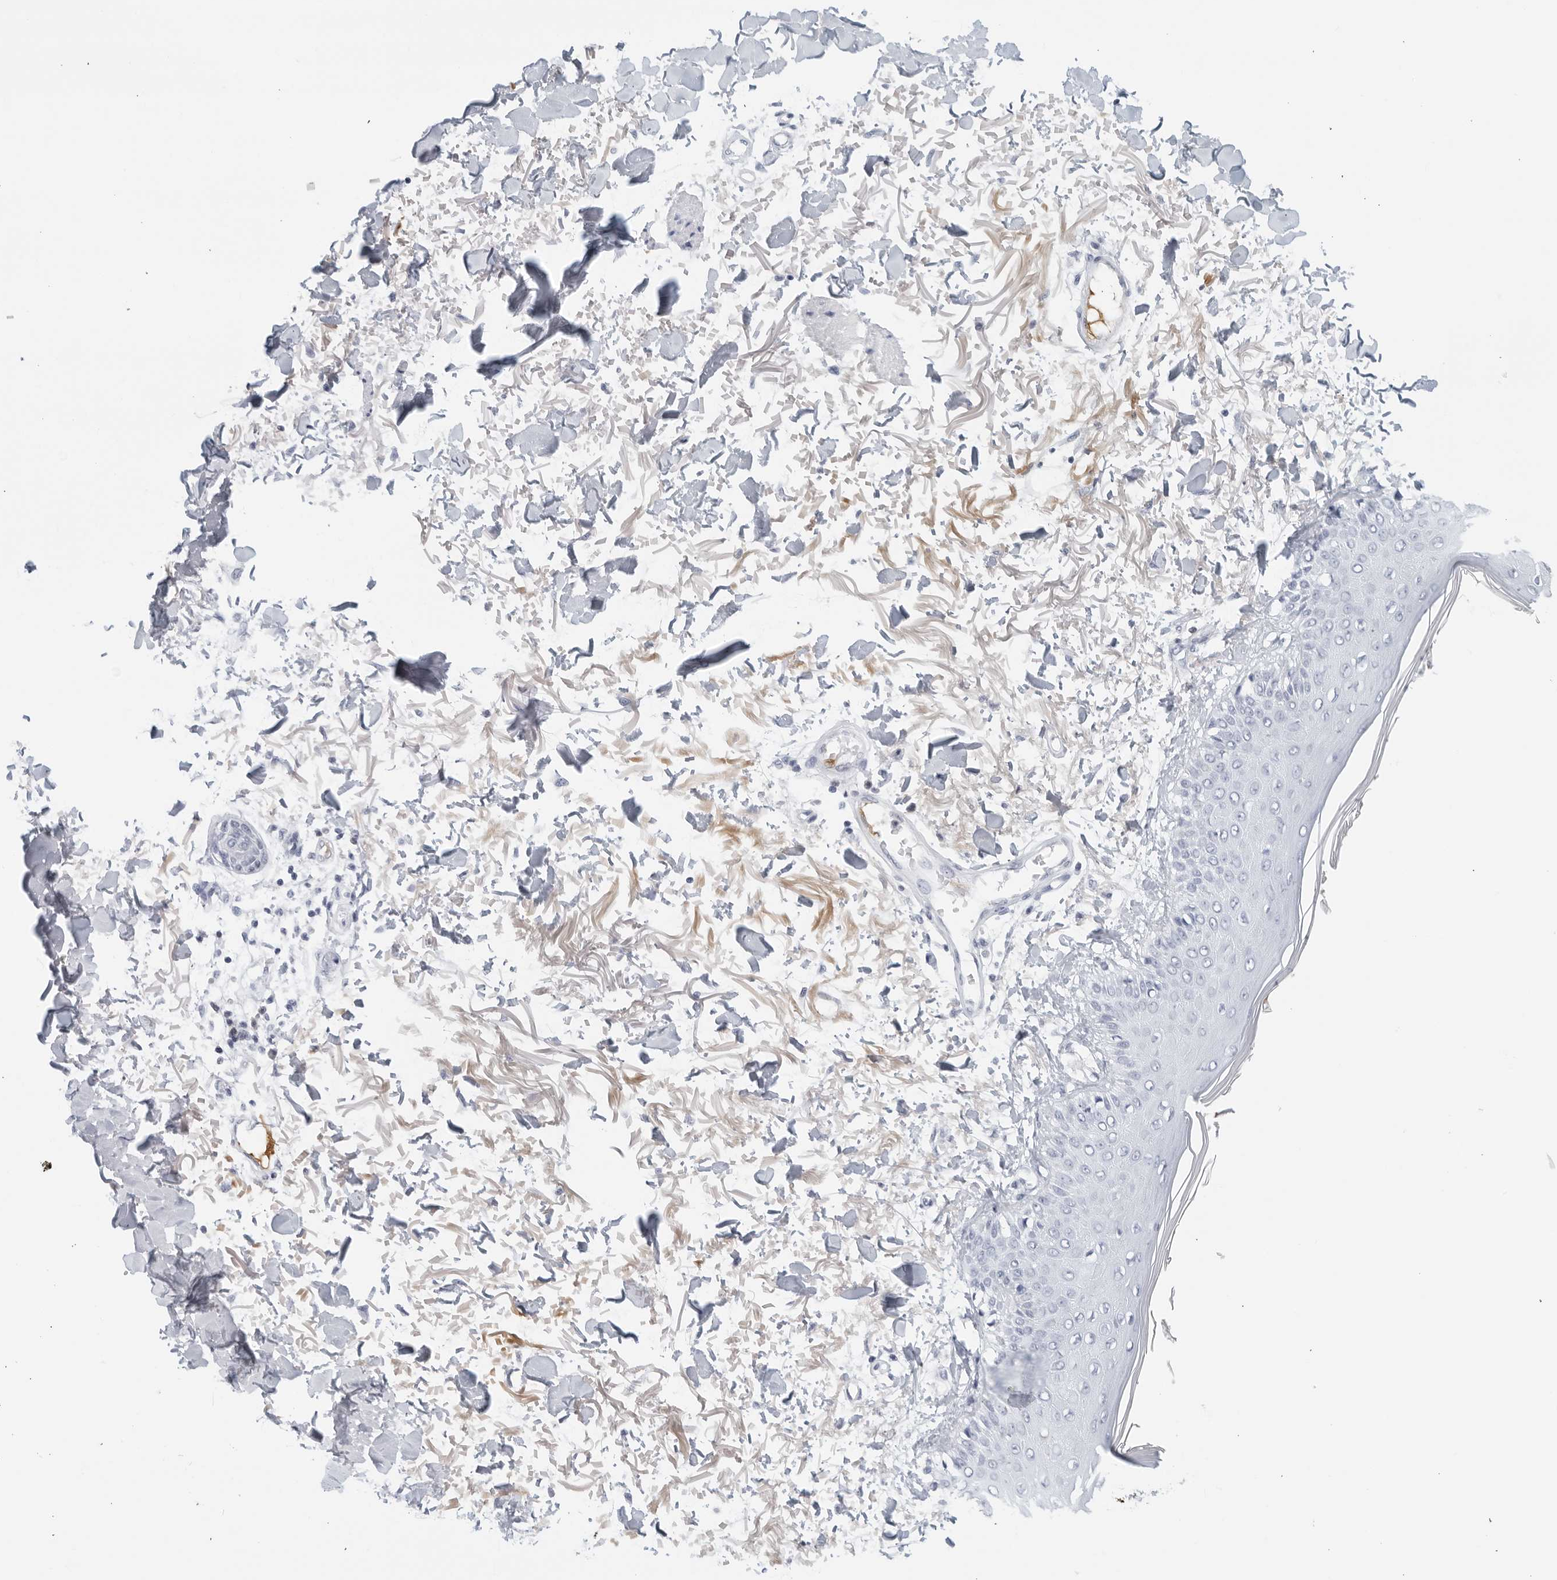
{"staining": {"intensity": "negative", "quantity": "none", "location": "none"}, "tissue": "skin", "cell_type": "Fibroblasts", "image_type": "normal", "snomed": [{"axis": "morphology", "description": "Normal tissue, NOS"}, {"axis": "morphology", "description": "Squamous cell carcinoma, NOS"}, {"axis": "topography", "description": "Skin"}, {"axis": "topography", "description": "Peripheral nerve tissue"}], "caption": "The photomicrograph shows no significant staining in fibroblasts of skin.", "gene": "FGG", "patient": {"sex": "male", "age": 83}}